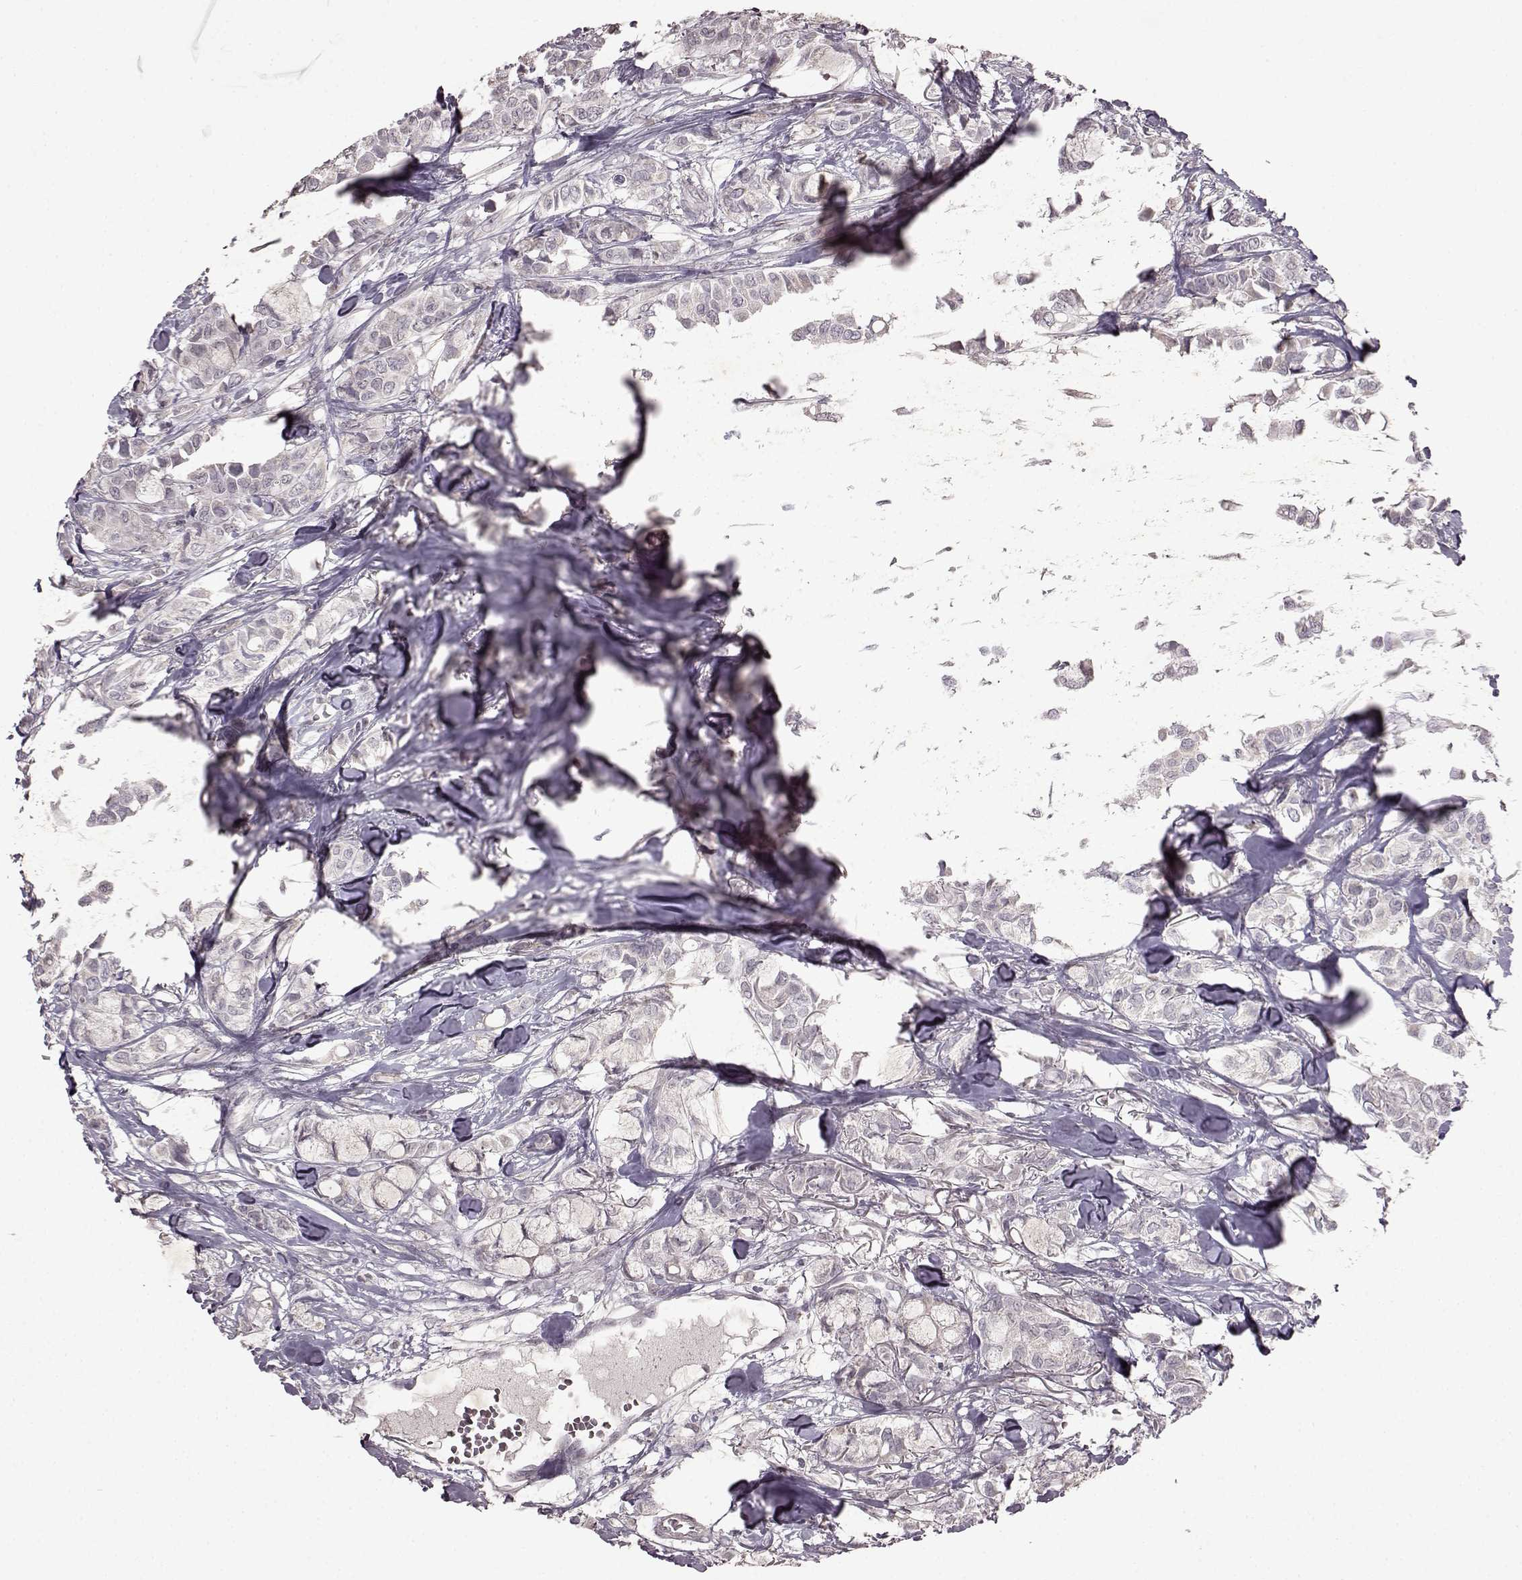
{"staining": {"intensity": "negative", "quantity": "none", "location": "none"}, "tissue": "breast cancer", "cell_type": "Tumor cells", "image_type": "cancer", "snomed": [{"axis": "morphology", "description": "Duct carcinoma"}, {"axis": "topography", "description": "Breast"}], "caption": "The histopathology image displays no significant positivity in tumor cells of breast cancer.", "gene": "LHB", "patient": {"sex": "female", "age": 85}}